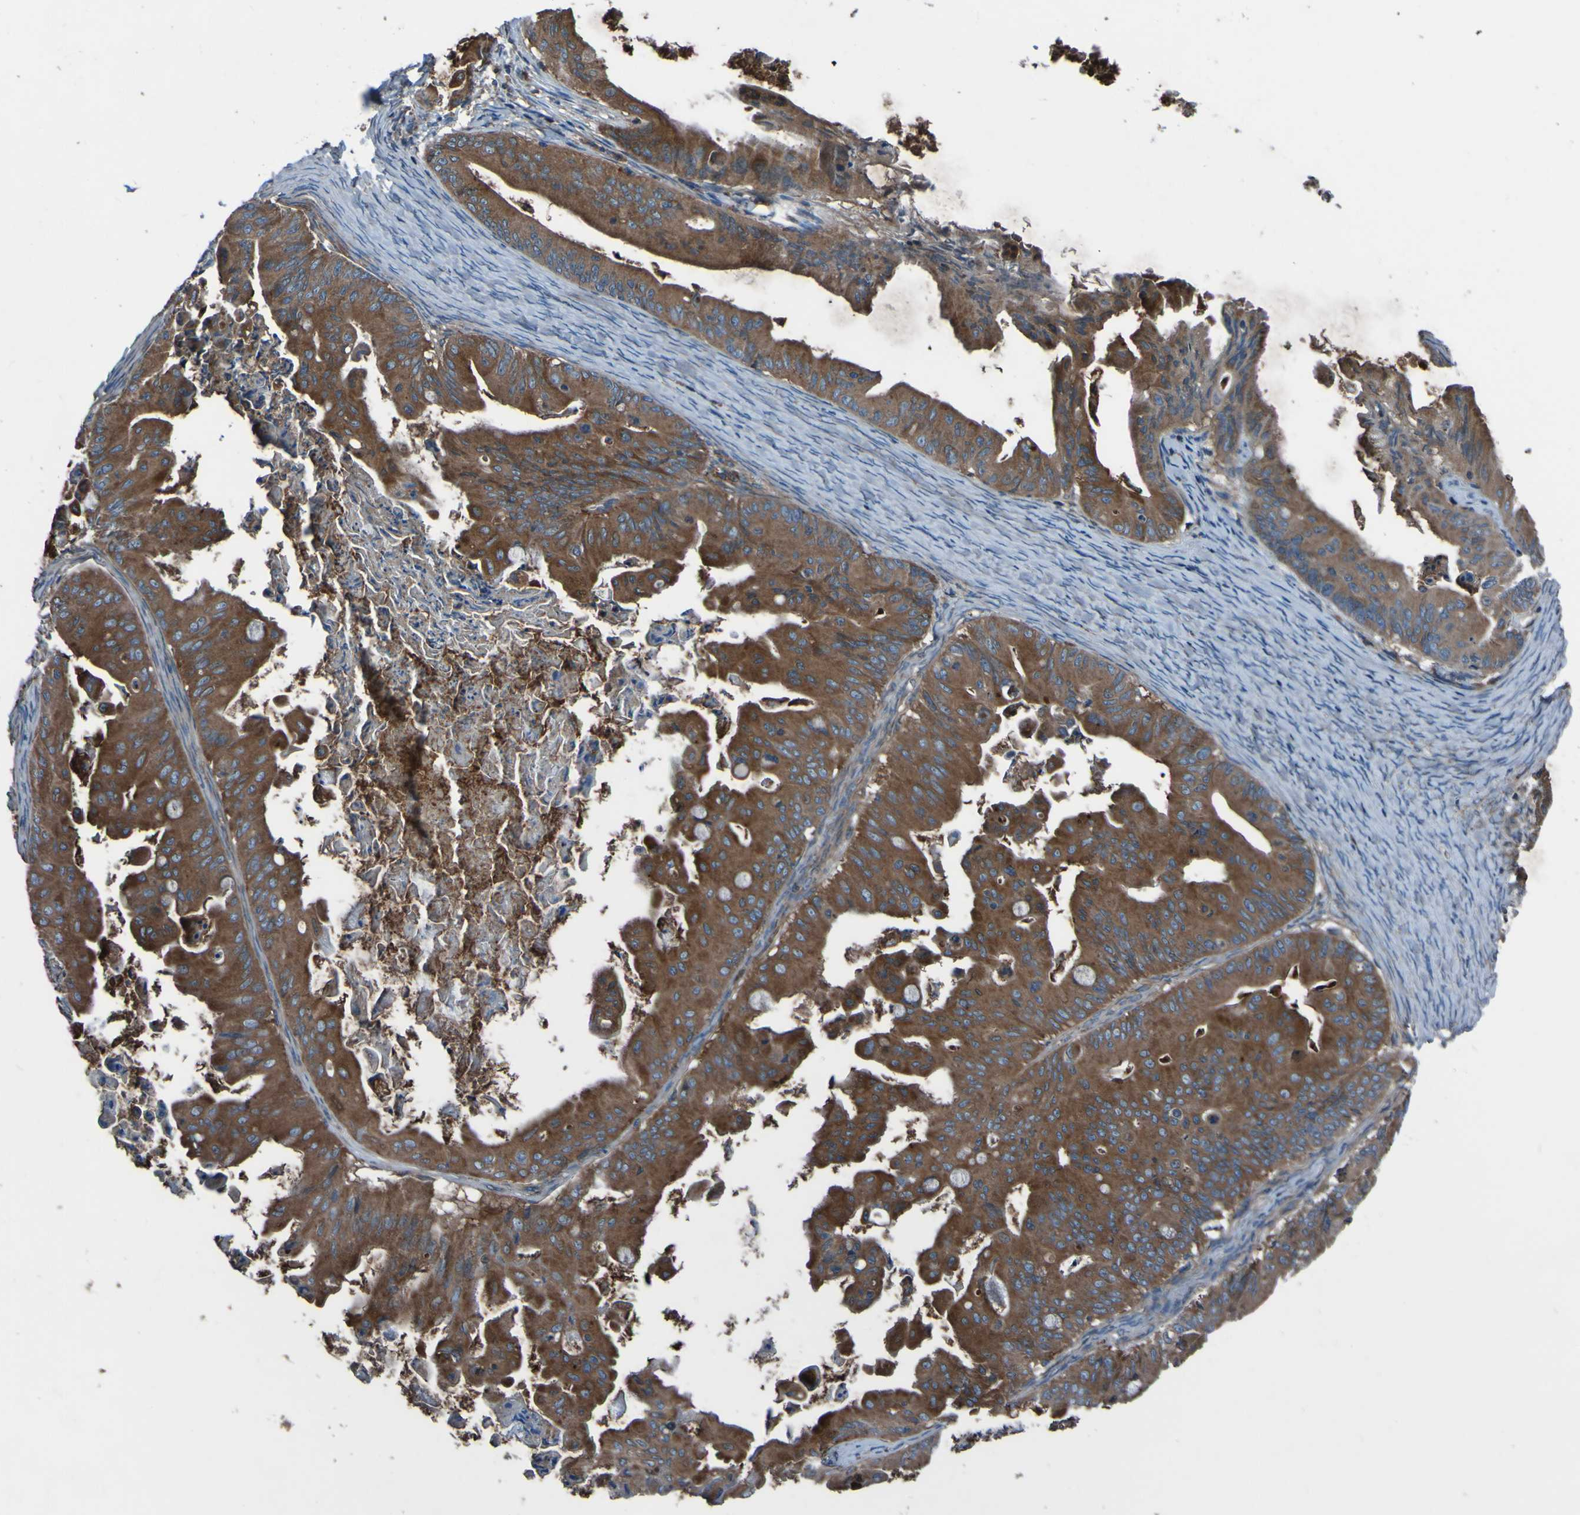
{"staining": {"intensity": "strong", "quantity": ">75%", "location": "cytoplasmic/membranous"}, "tissue": "ovarian cancer", "cell_type": "Tumor cells", "image_type": "cancer", "snomed": [{"axis": "morphology", "description": "Cystadenocarcinoma, mucinous, NOS"}, {"axis": "topography", "description": "Ovary"}], "caption": "Ovarian cancer was stained to show a protein in brown. There is high levels of strong cytoplasmic/membranous staining in about >75% of tumor cells.", "gene": "RAB5B", "patient": {"sex": "female", "age": 37}}